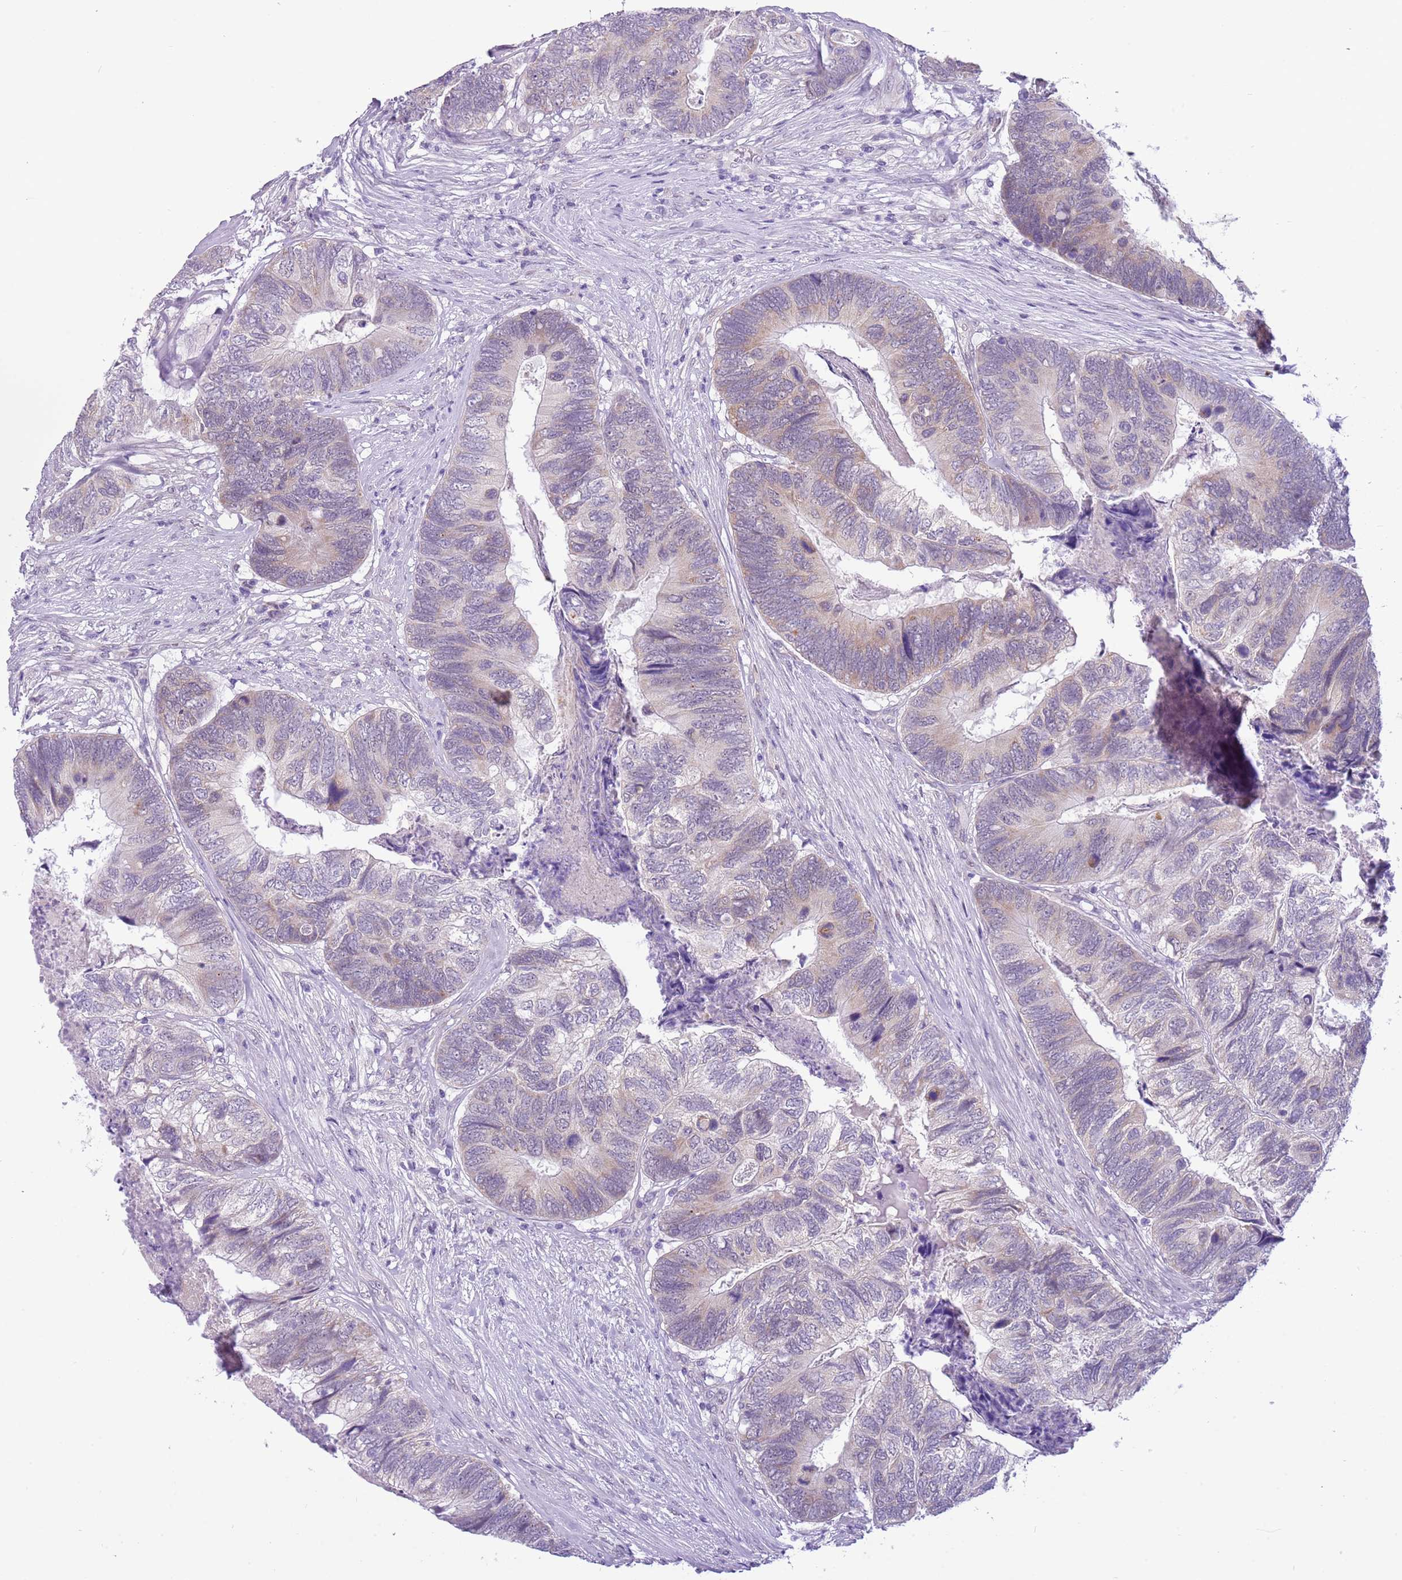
{"staining": {"intensity": "negative", "quantity": "none", "location": "none"}, "tissue": "colorectal cancer", "cell_type": "Tumor cells", "image_type": "cancer", "snomed": [{"axis": "morphology", "description": "Adenocarcinoma, NOS"}, {"axis": "topography", "description": "Colon"}], "caption": "A photomicrograph of colorectal cancer (adenocarcinoma) stained for a protein shows no brown staining in tumor cells.", "gene": "FAM120C", "patient": {"sex": "female", "age": 67}}